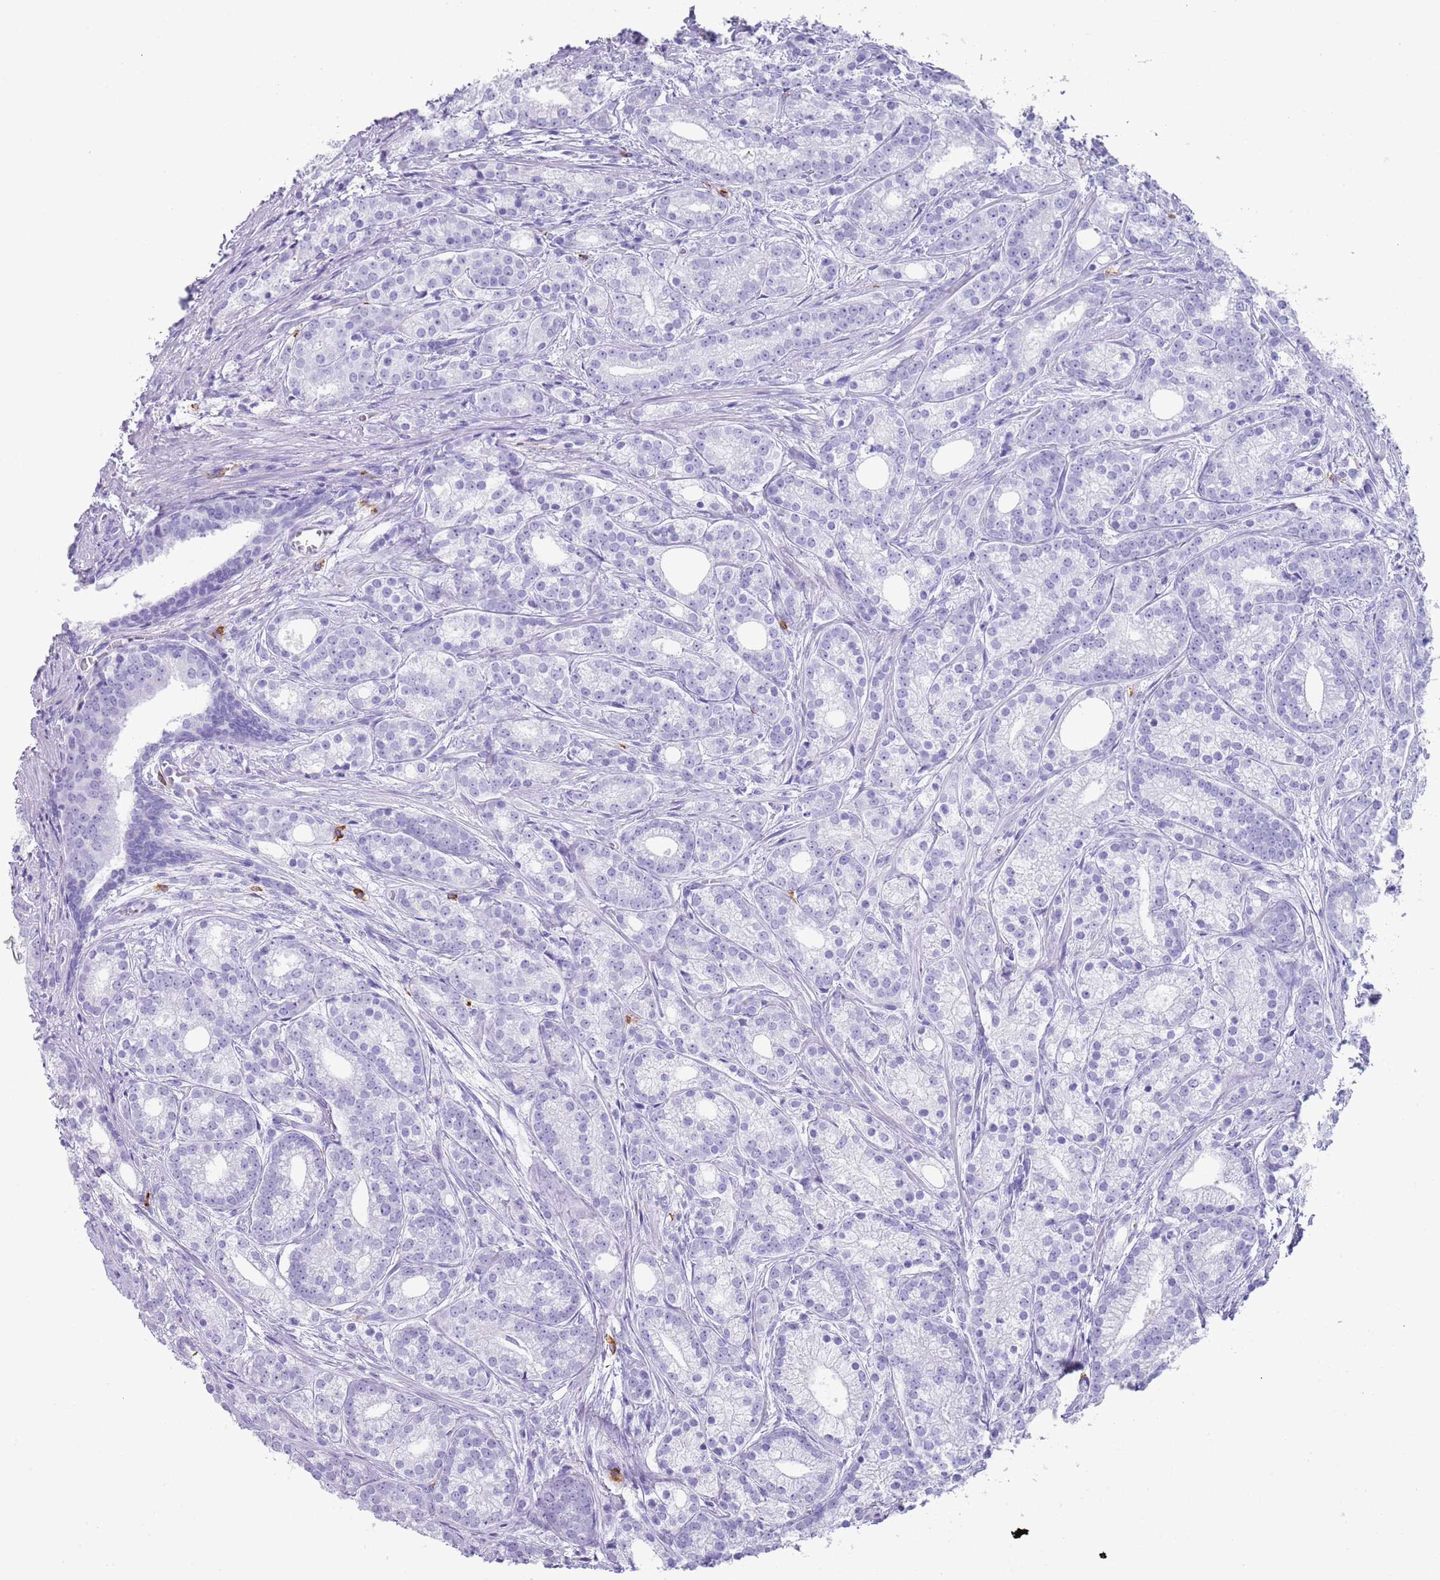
{"staining": {"intensity": "negative", "quantity": "none", "location": "none"}, "tissue": "prostate cancer", "cell_type": "Tumor cells", "image_type": "cancer", "snomed": [{"axis": "morphology", "description": "Adenocarcinoma, Low grade"}, {"axis": "topography", "description": "Prostate"}], "caption": "IHC photomicrograph of prostate cancer stained for a protein (brown), which demonstrates no expression in tumor cells. The staining is performed using DAB (3,3'-diaminobenzidine) brown chromogen with nuclei counter-stained in using hematoxylin.", "gene": "MYADML2", "patient": {"sex": "male", "age": 71}}